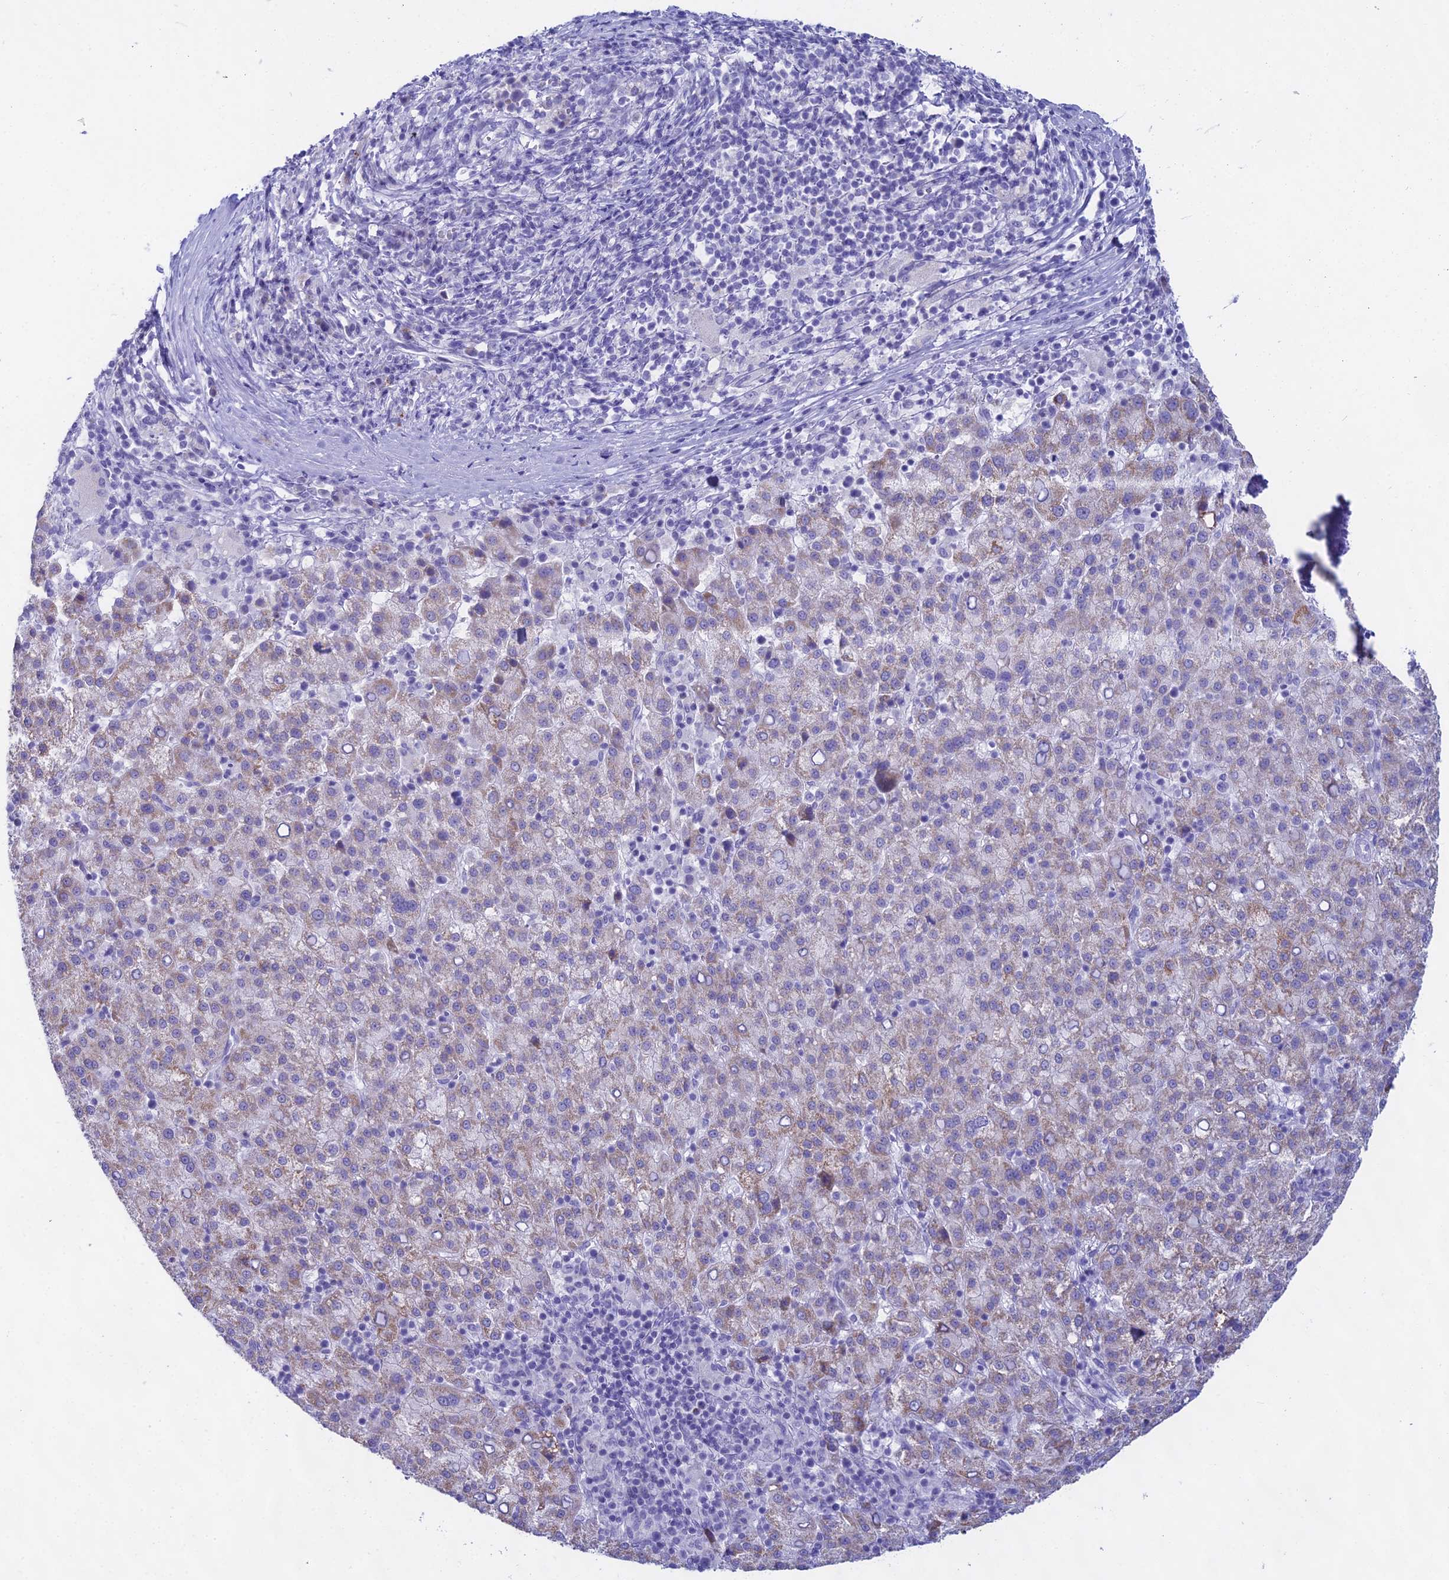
{"staining": {"intensity": "weak", "quantity": "25%-75%", "location": "cytoplasmic/membranous"}, "tissue": "liver cancer", "cell_type": "Tumor cells", "image_type": "cancer", "snomed": [{"axis": "morphology", "description": "Carcinoma, Hepatocellular, NOS"}, {"axis": "topography", "description": "Liver"}], "caption": "Protein staining by immunohistochemistry reveals weak cytoplasmic/membranous positivity in about 25%-75% of tumor cells in hepatocellular carcinoma (liver).", "gene": "CGB2", "patient": {"sex": "female", "age": 58}}